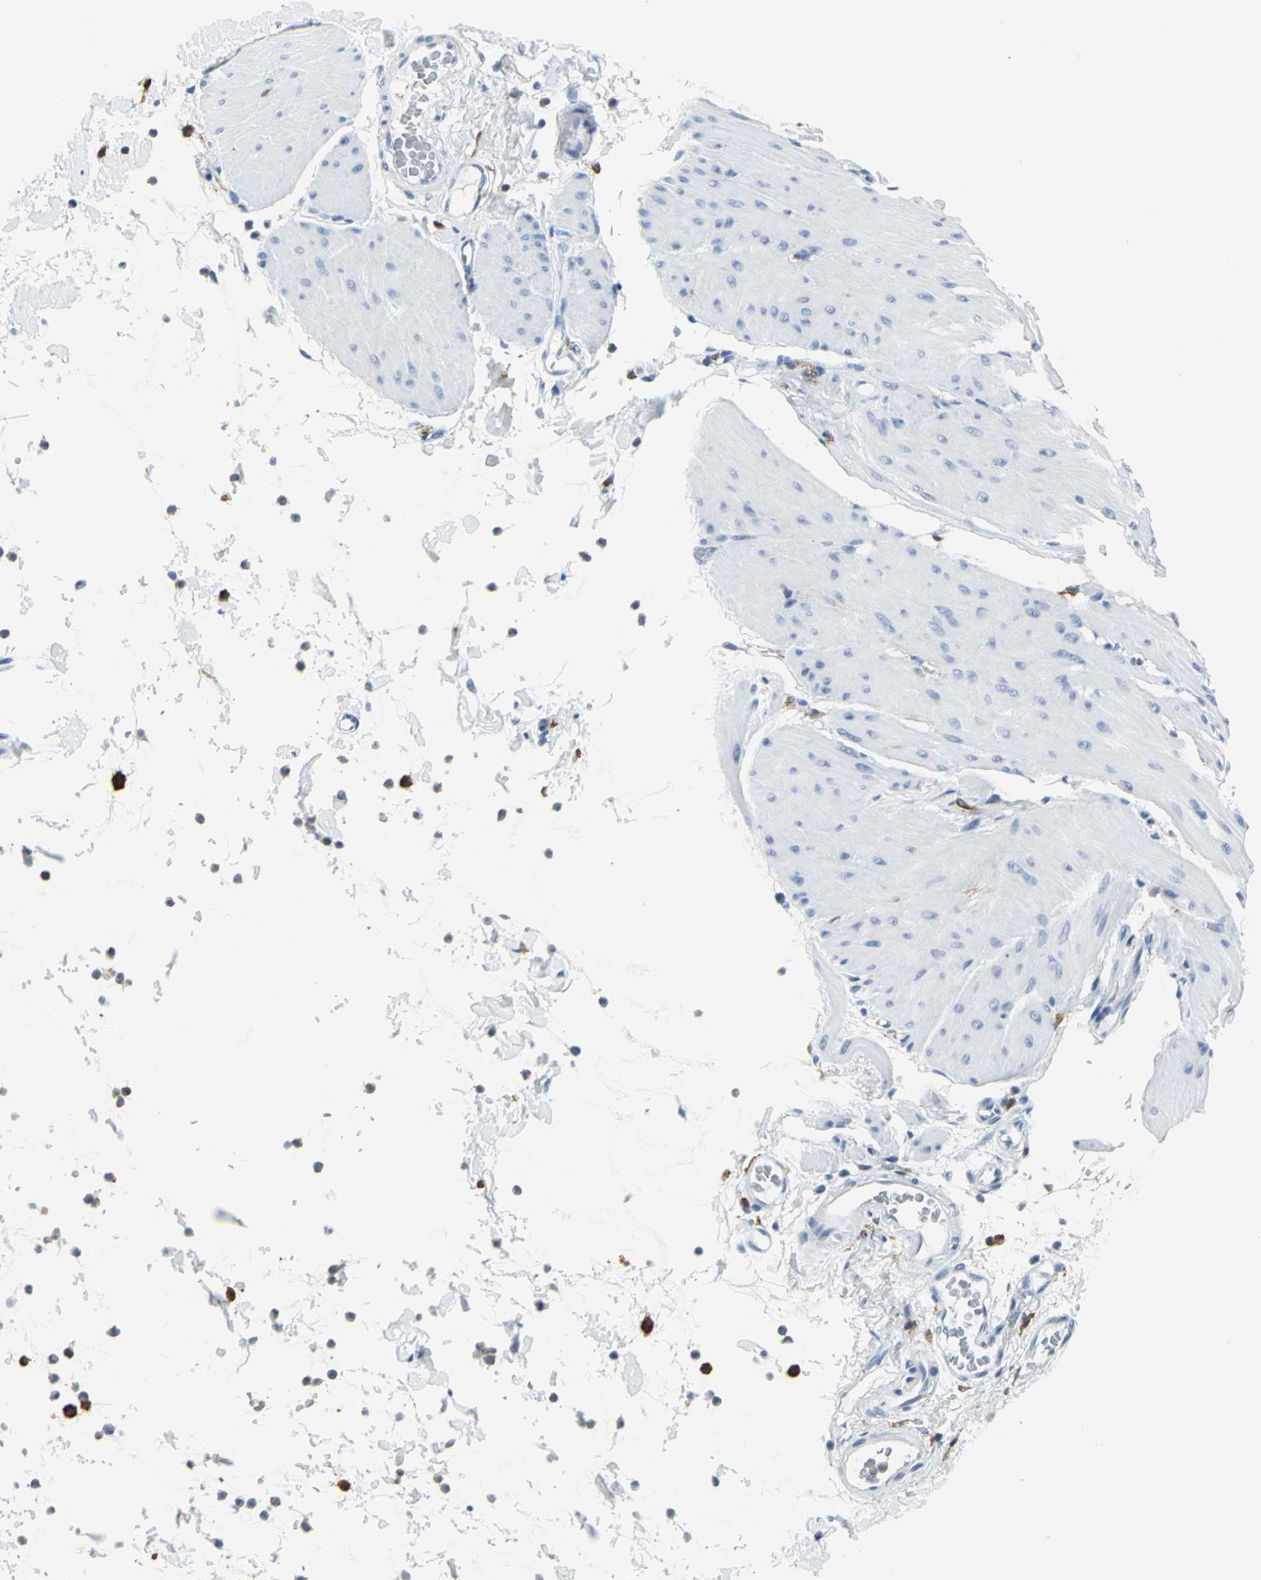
{"staining": {"intensity": "negative", "quantity": "none", "location": "none"}, "tissue": "smooth muscle", "cell_type": "Smooth muscle cells", "image_type": "normal", "snomed": [{"axis": "morphology", "description": "Normal tissue, NOS"}, {"axis": "topography", "description": "Smooth muscle"}, {"axis": "topography", "description": "Colon"}], "caption": "A high-resolution micrograph shows immunohistochemistry staining of unremarkable smooth muscle, which shows no significant expression in smooth muscle cells. The staining is performed using DAB brown chromogen with nuclei counter-stained in using hematoxylin.", "gene": "IQGAP2", "patient": {"sex": "male", "age": 67}}